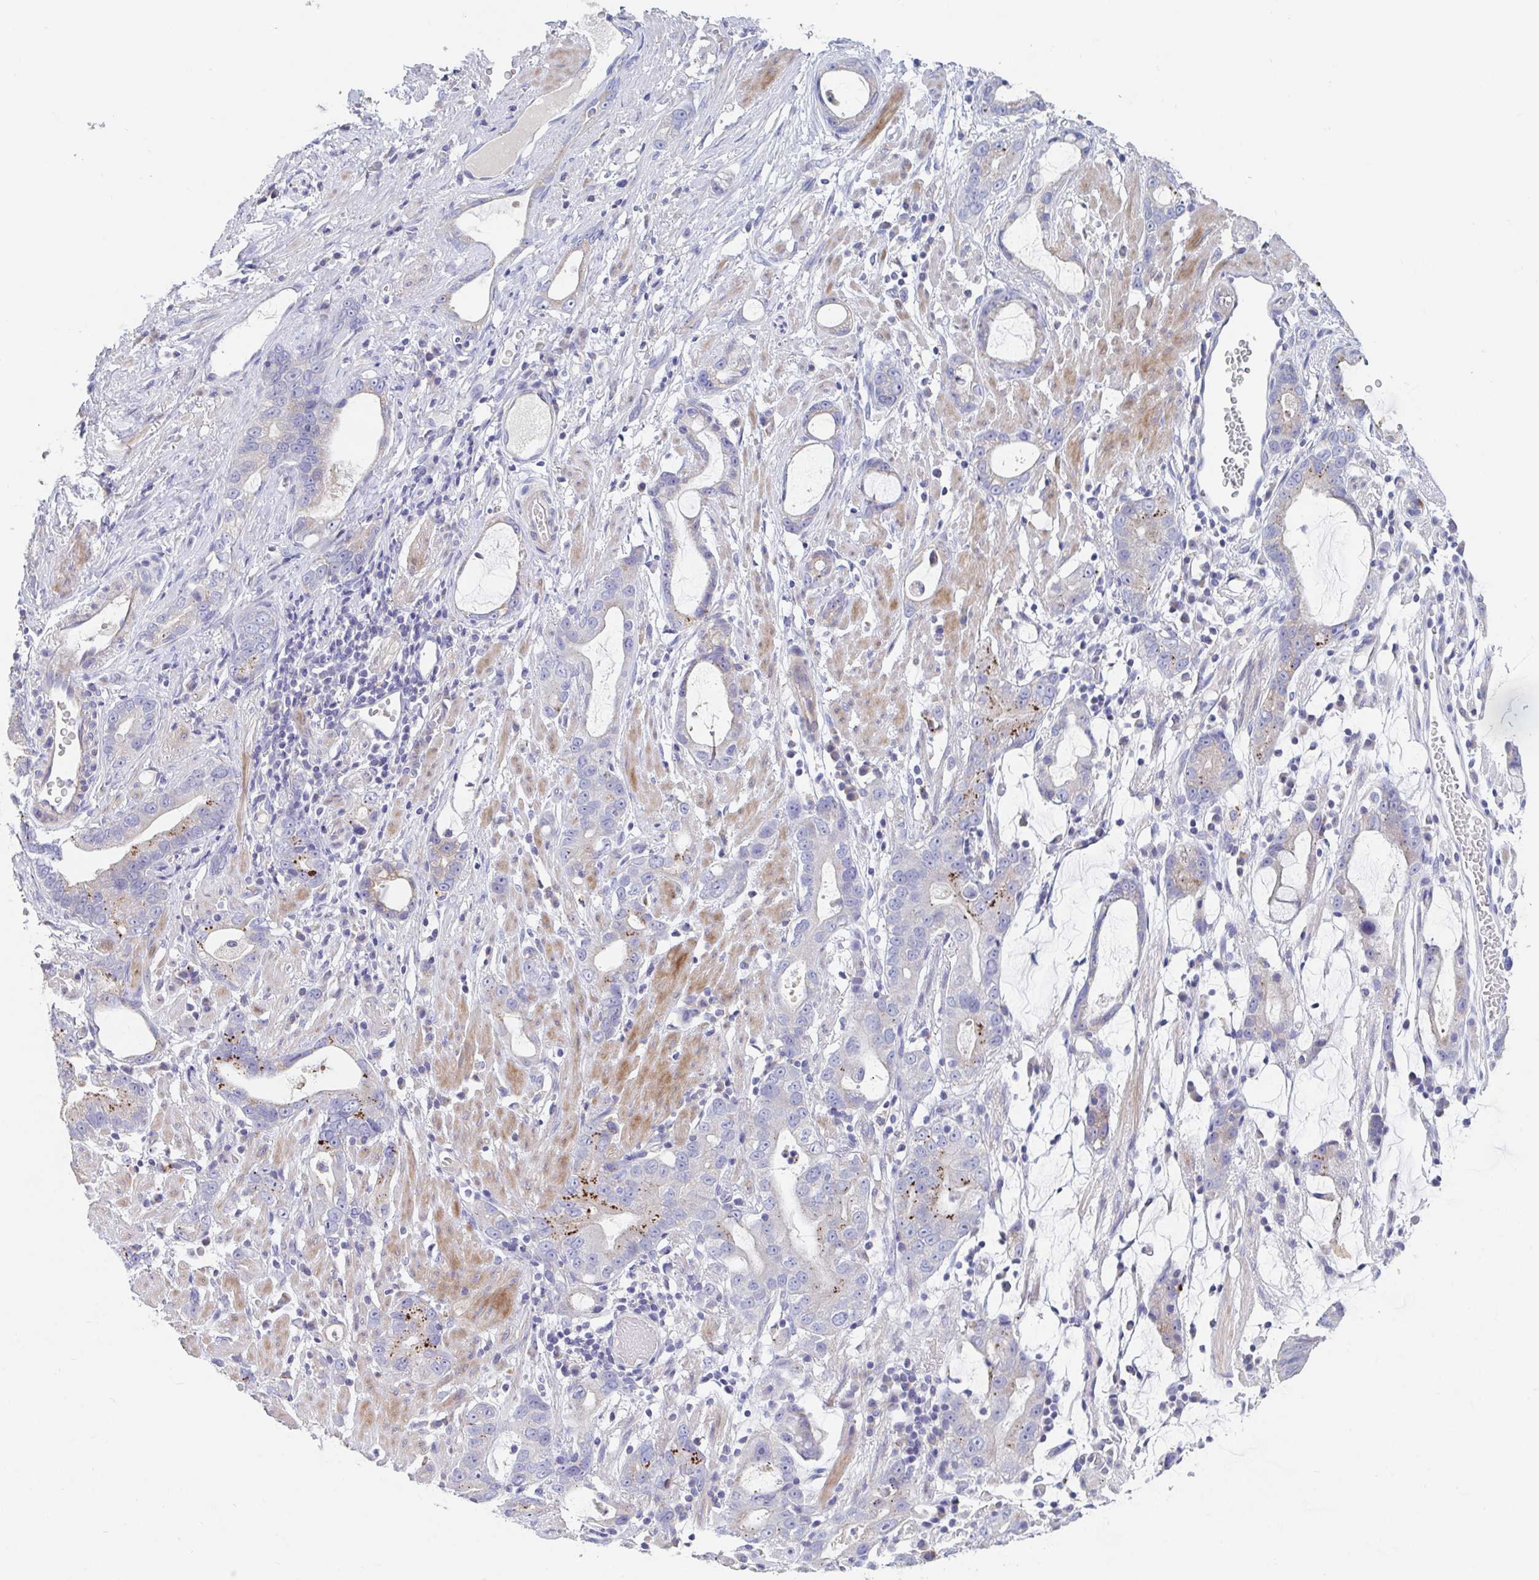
{"staining": {"intensity": "negative", "quantity": "none", "location": "none"}, "tissue": "stomach cancer", "cell_type": "Tumor cells", "image_type": "cancer", "snomed": [{"axis": "morphology", "description": "Adenocarcinoma, NOS"}, {"axis": "topography", "description": "Stomach"}], "caption": "Immunohistochemical staining of human stomach cancer (adenocarcinoma) displays no significant expression in tumor cells.", "gene": "ZNF561", "patient": {"sex": "male", "age": 55}}